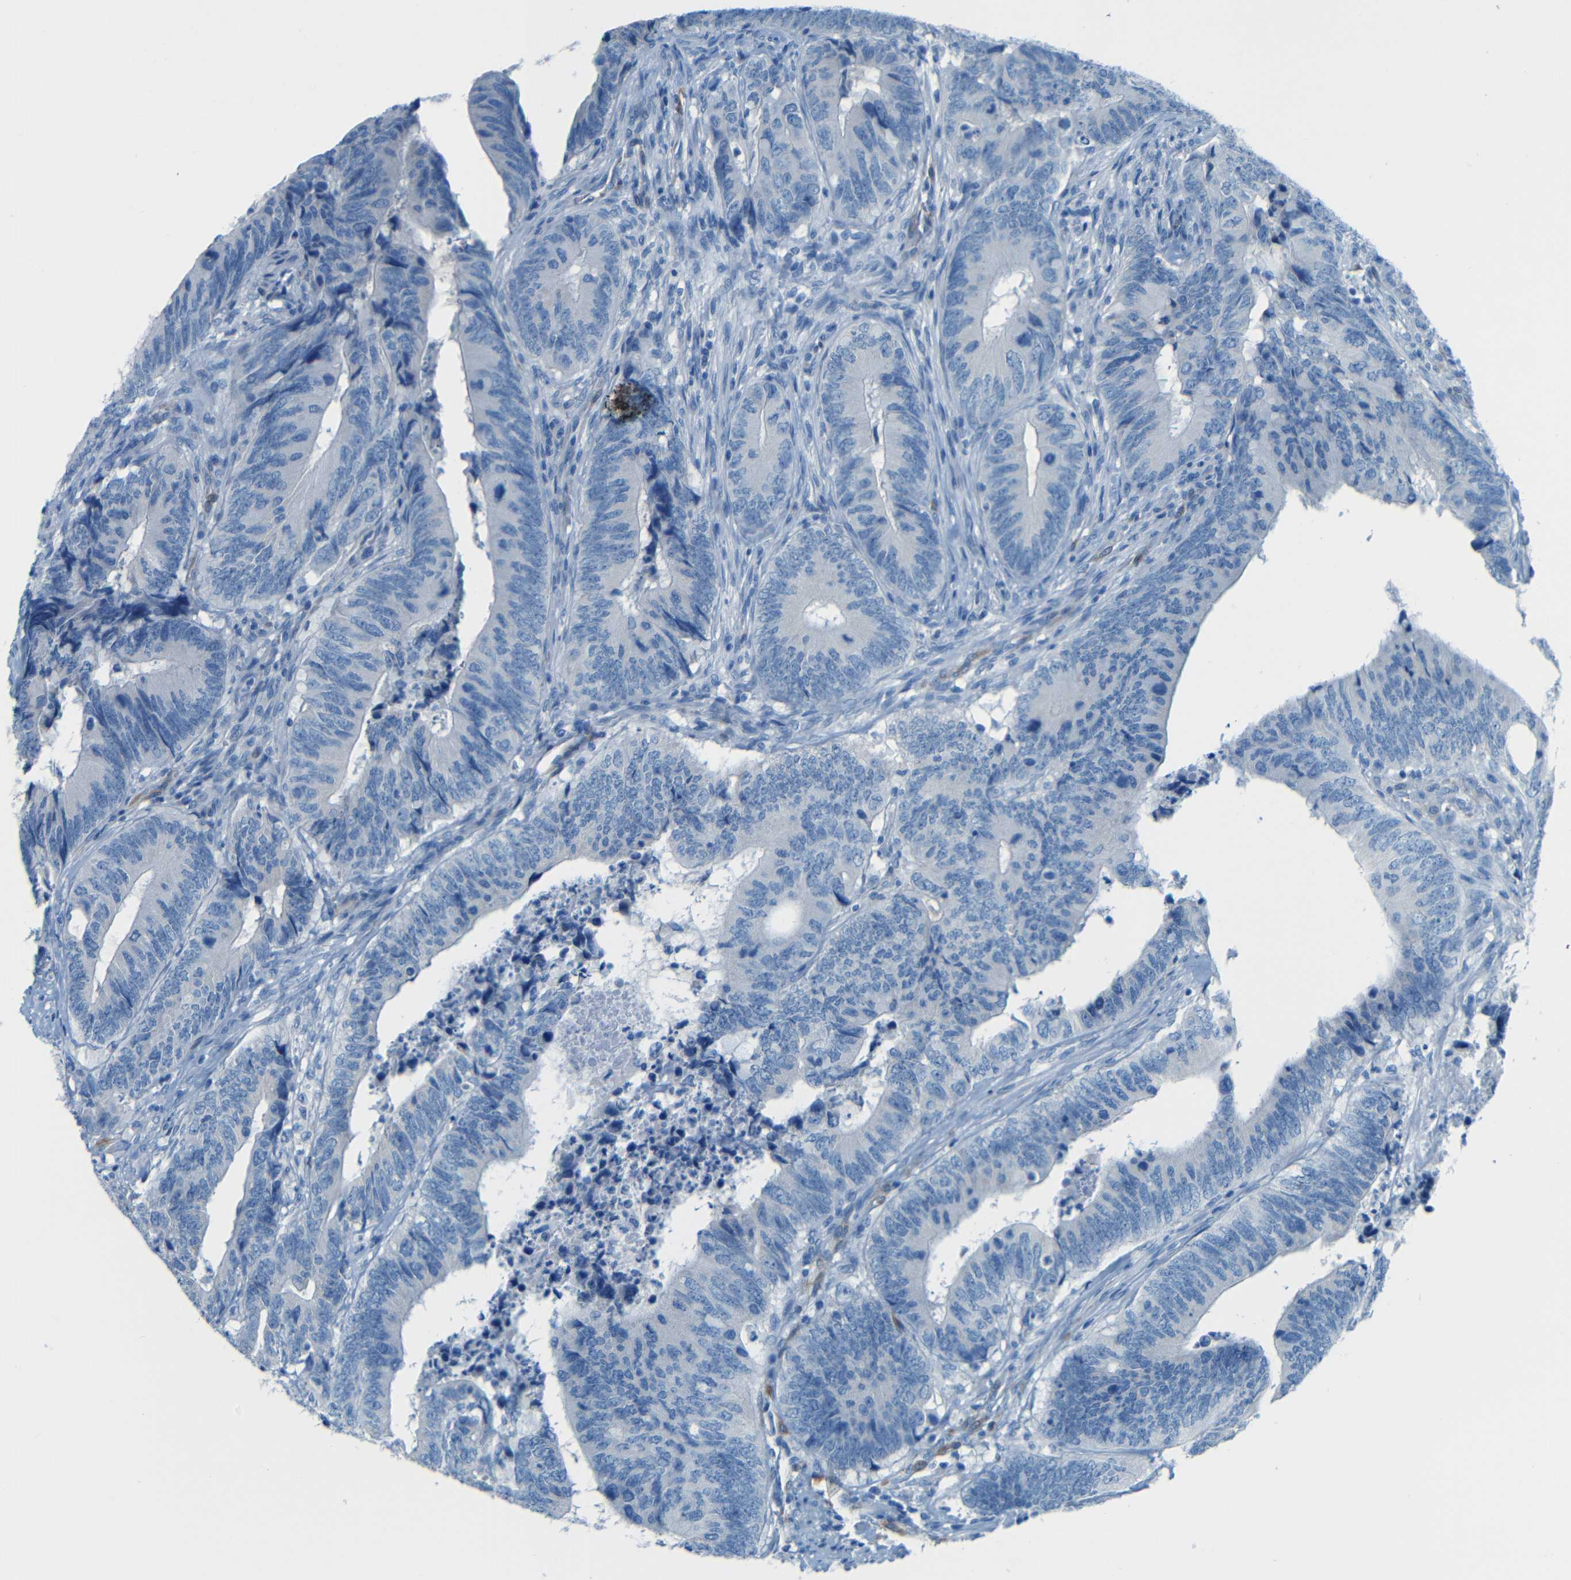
{"staining": {"intensity": "negative", "quantity": "none", "location": "none"}, "tissue": "colorectal cancer", "cell_type": "Tumor cells", "image_type": "cancer", "snomed": [{"axis": "morphology", "description": "Normal tissue, NOS"}, {"axis": "morphology", "description": "Adenocarcinoma, NOS"}, {"axis": "topography", "description": "Colon"}], "caption": "Colorectal cancer was stained to show a protein in brown. There is no significant expression in tumor cells.", "gene": "MAP2", "patient": {"sex": "male", "age": 56}}